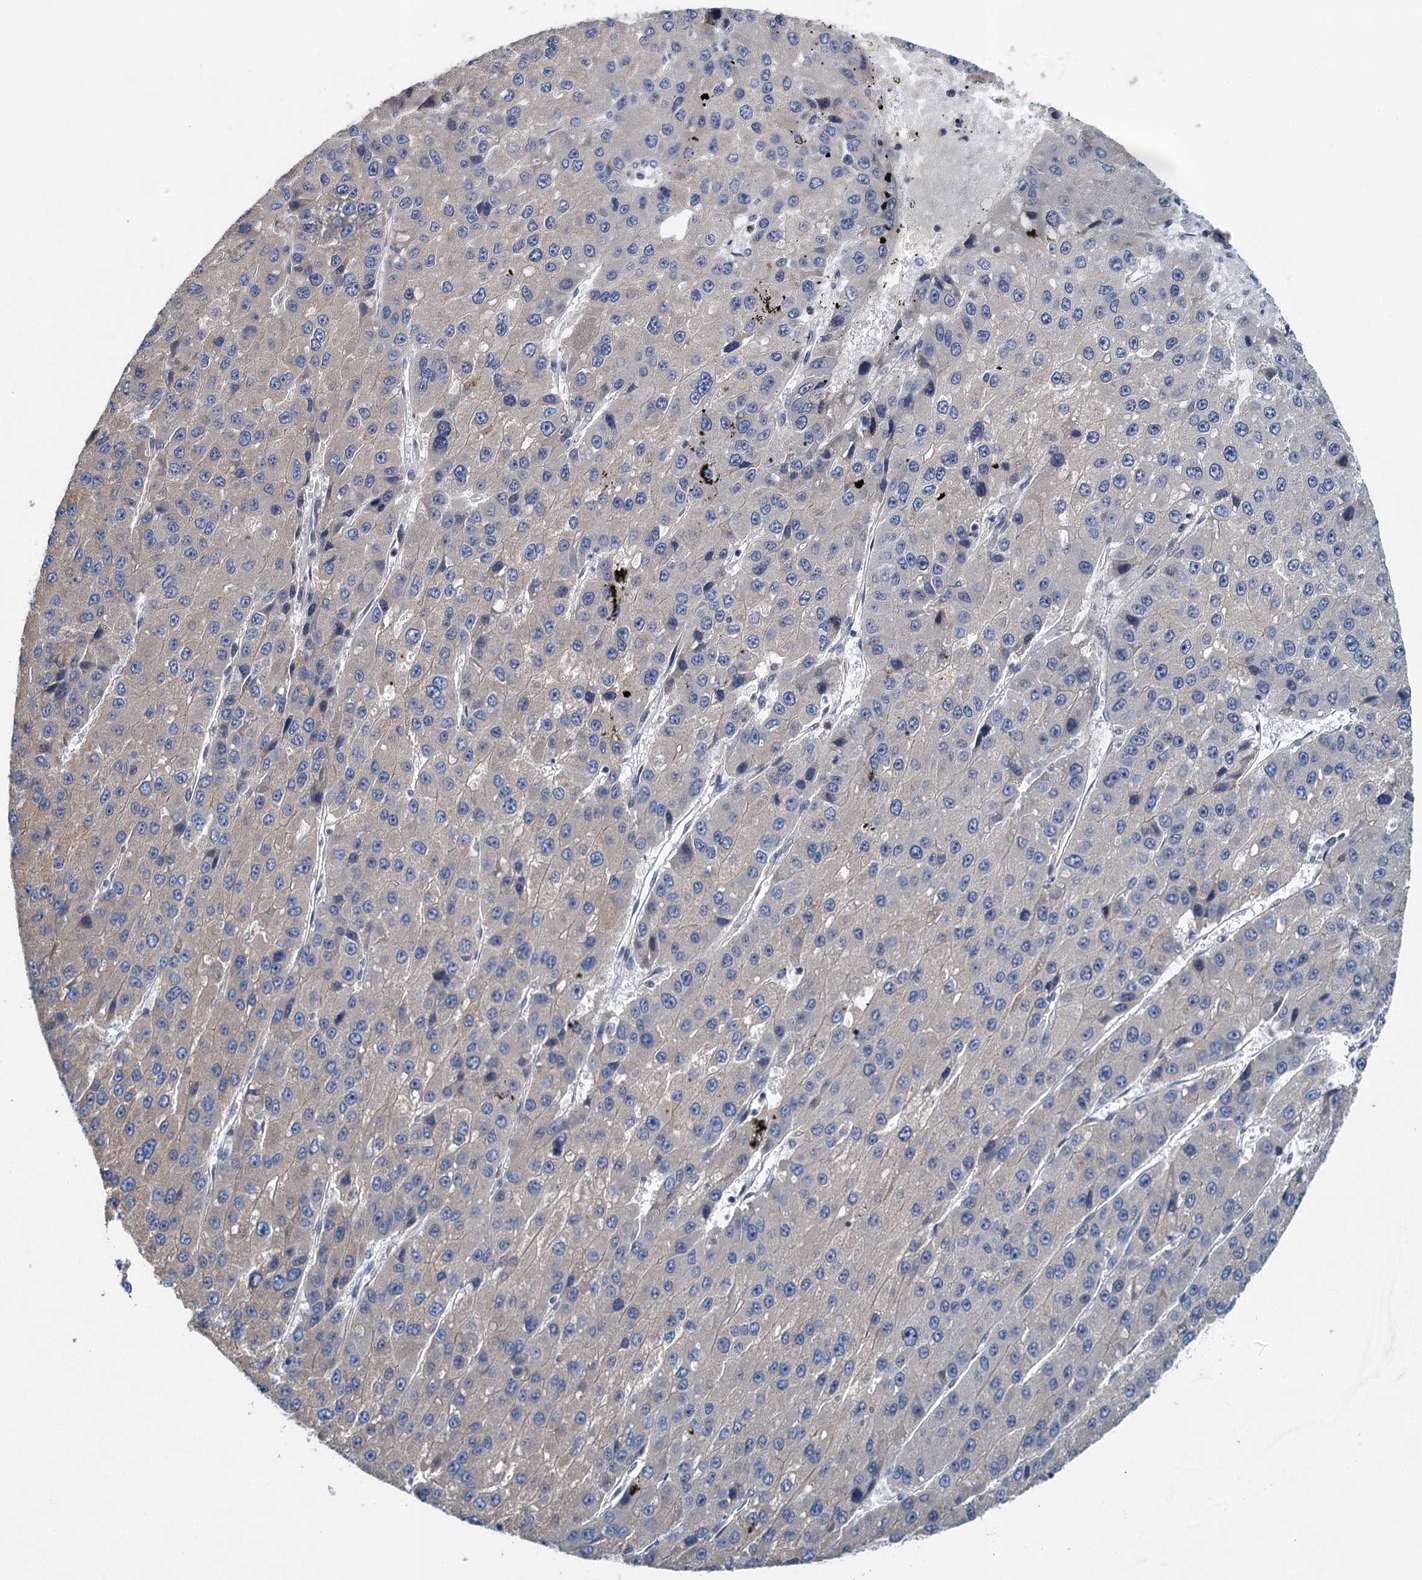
{"staining": {"intensity": "weak", "quantity": "<25%", "location": "cytoplasmic/membranous"}, "tissue": "liver cancer", "cell_type": "Tumor cells", "image_type": "cancer", "snomed": [{"axis": "morphology", "description": "Carcinoma, Hepatocellular, NOS"}, {"axis": "topography", "description": "Liver"}], "caption": "An immunohistochemistry (IHC) photomicrograph of hepatocellular carcinoma (liver) is shown. There is no staining in tumor cells of hepatocellular carcinoma (liver).", "gene": "NBEA", "patient": {"sex": "female", "age": 73}}